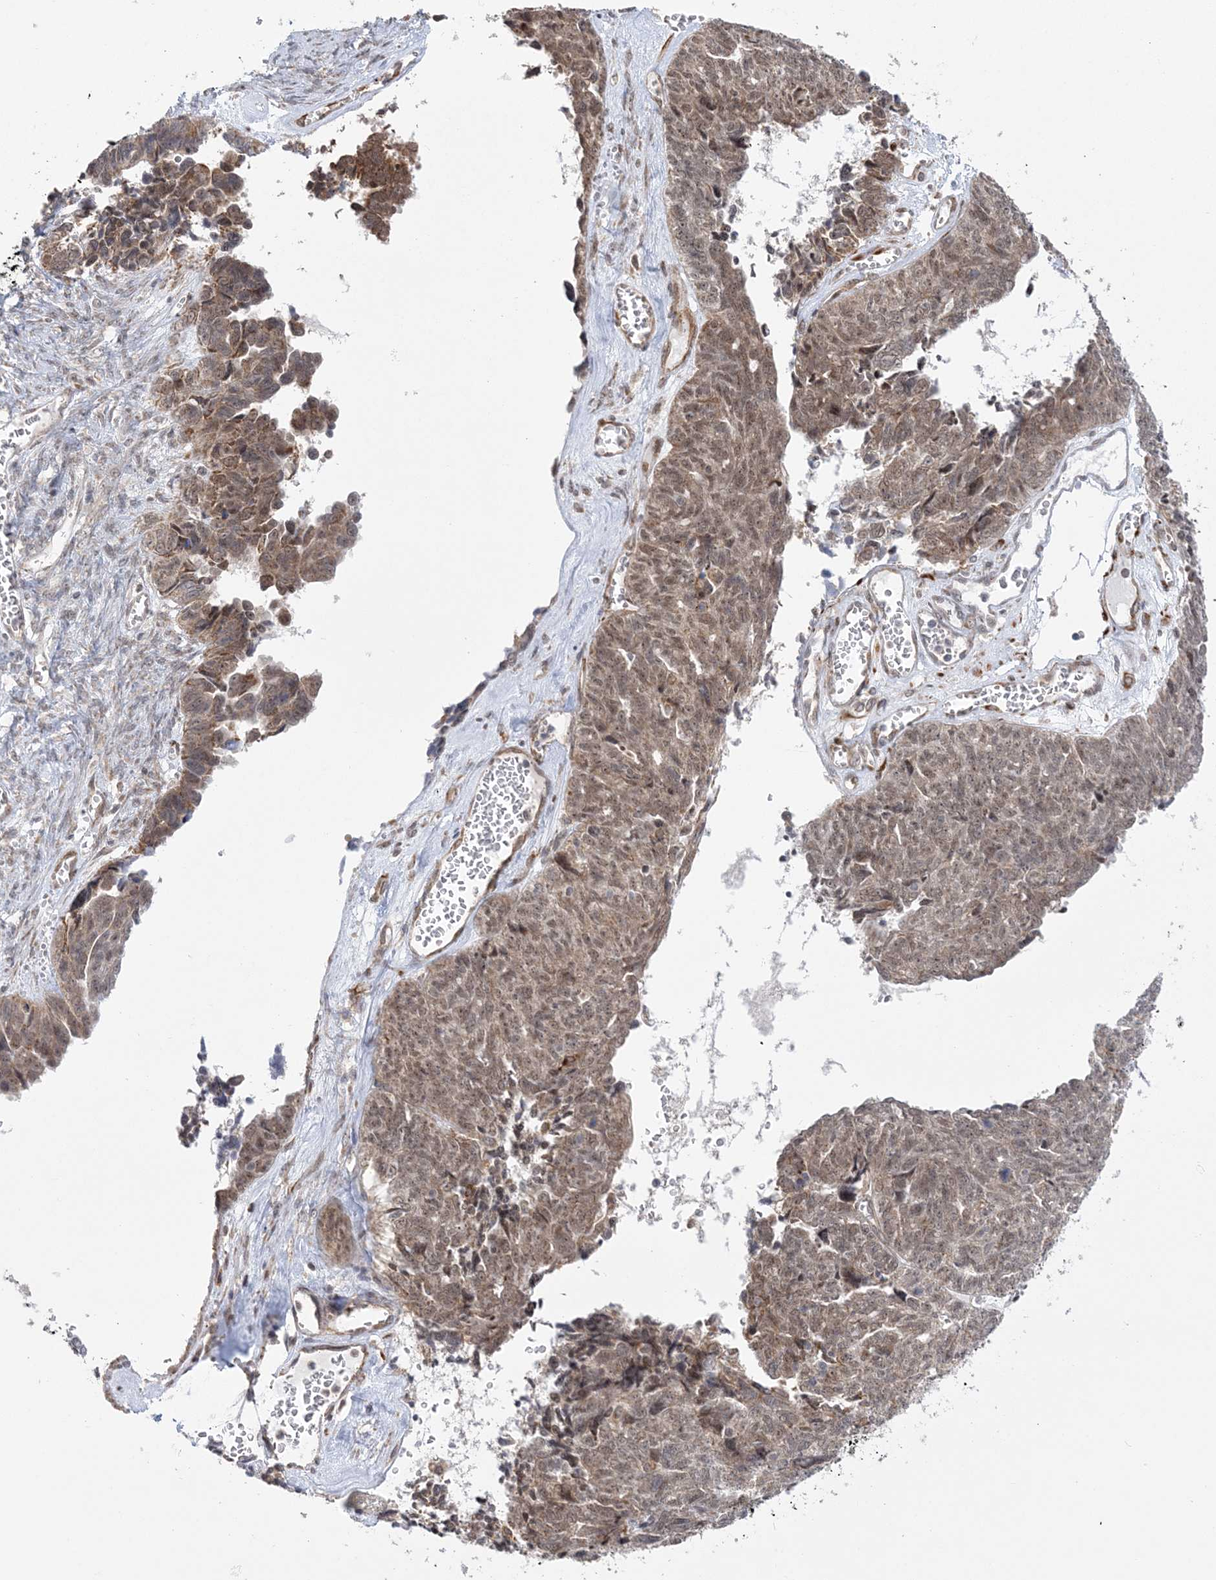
{"staining": {"intensity": "moderate", "quantity": ">75%", "location": "cytoplasmic/membranous,nuclear"}, "tissue": "ovarian cancer", "cell_type": "Tumor cells", "image_type": "cancer", "snomed": [{"axis": "morphology", "description": "Cystadenocarcinoma, serous, NOS"}, {"axis": "topography", "description": "Ovary"}], "caption": "Protein staining reveals moderate cytoplasmic/membranous and nuclear positivity in about >75% of tumor cells in ovarian cancer.", "gene": "MRPL47", "patient": {"sex": "female", "age": 79}}